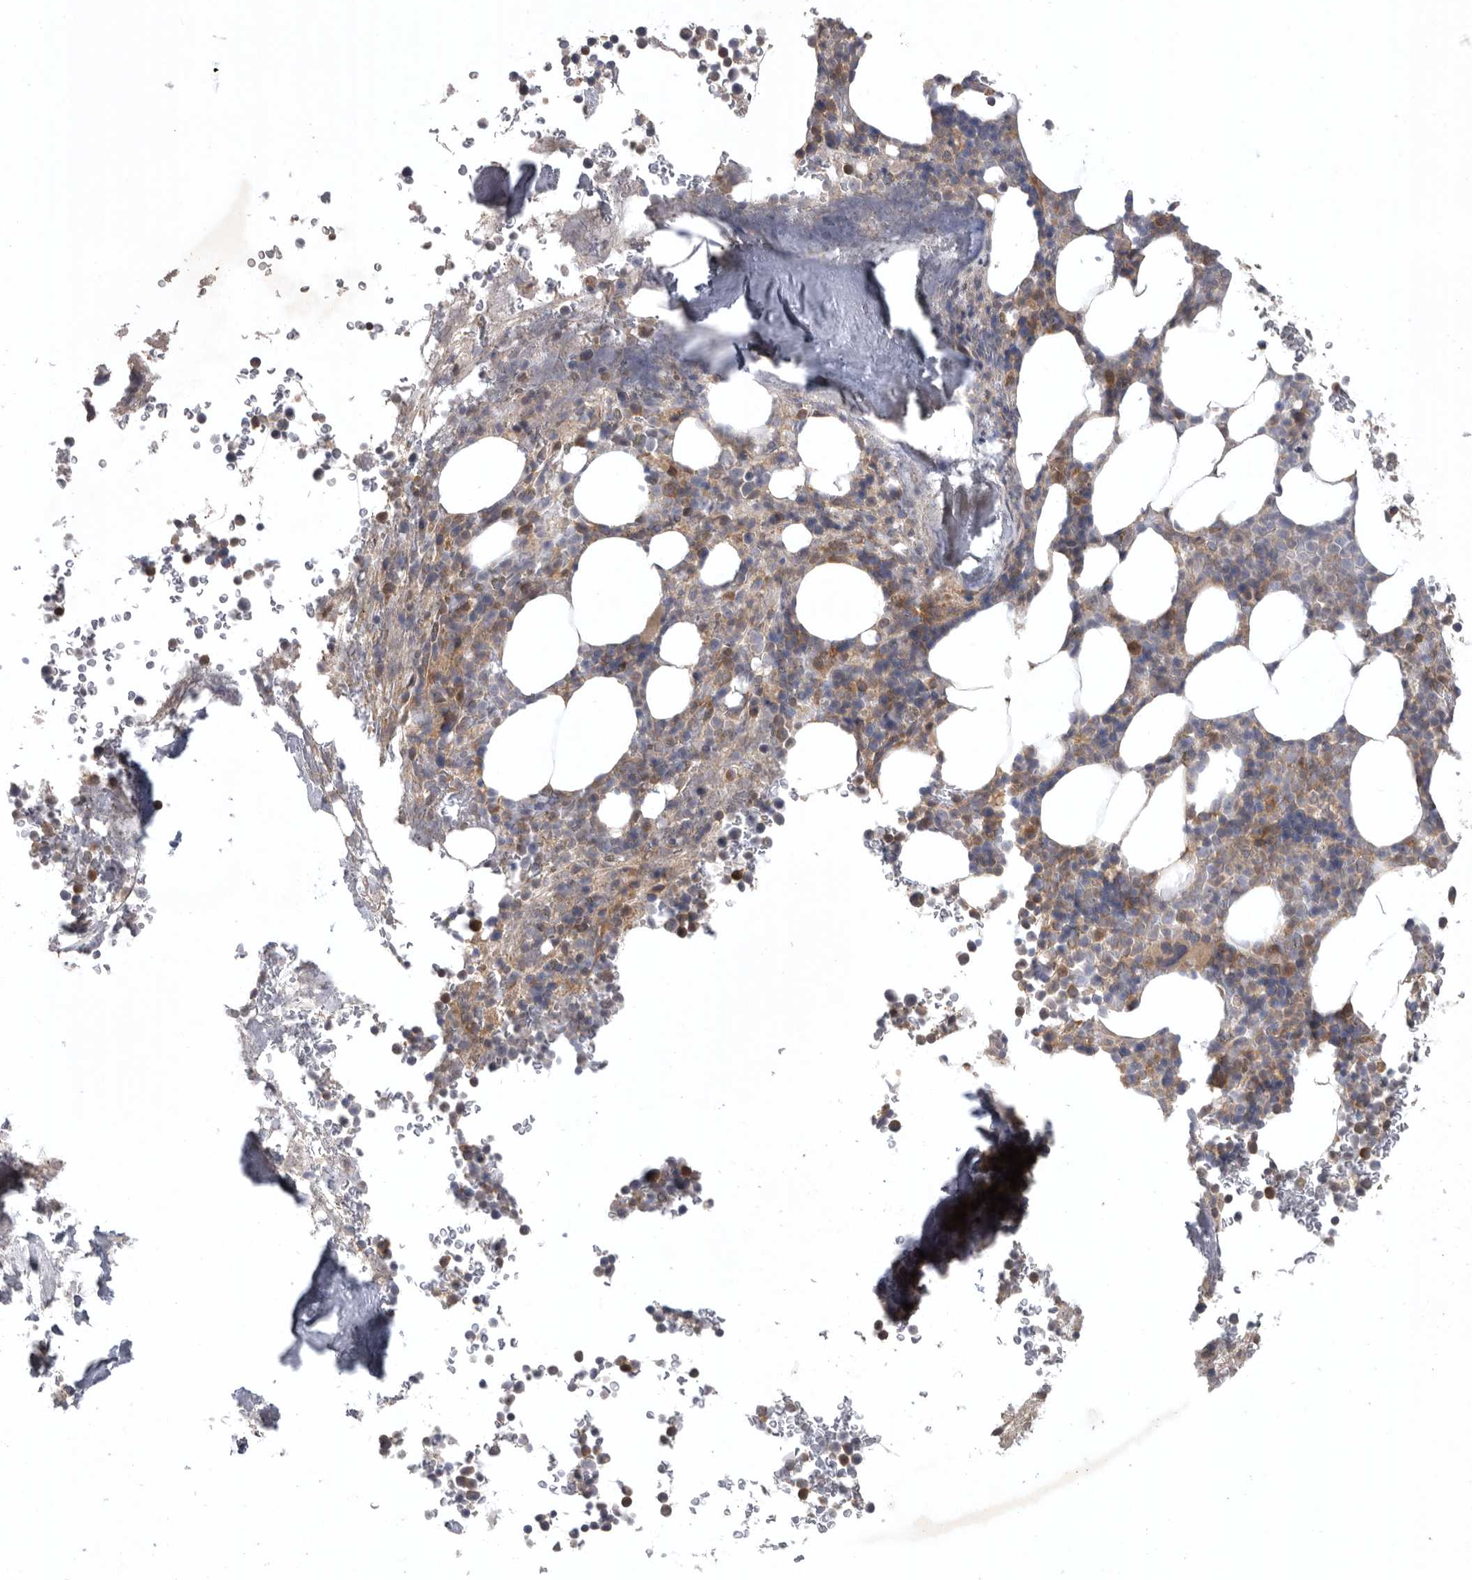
{"staining": {"intensity": "moderate", "quantity": "<25%", "location": "cytoplasmic/membranous"}, "tissue": "bone marrow", "cell_type": "Hematopoietic cells", "image_type": "normal", "snomed": [{"axis": "morphology", "description": "Normal tissue, NOS"}, {"axis": "topography", "description": "Bone marrow"}], "caption": "Benign bone marrow was stained to show a protein in brown. There is low levels of moderate cytoplasmic/membranous staining in about <25% of hematopoietic cells.", "gene": "C1orf109", "patient": {"sex": "male", "age": 58}}